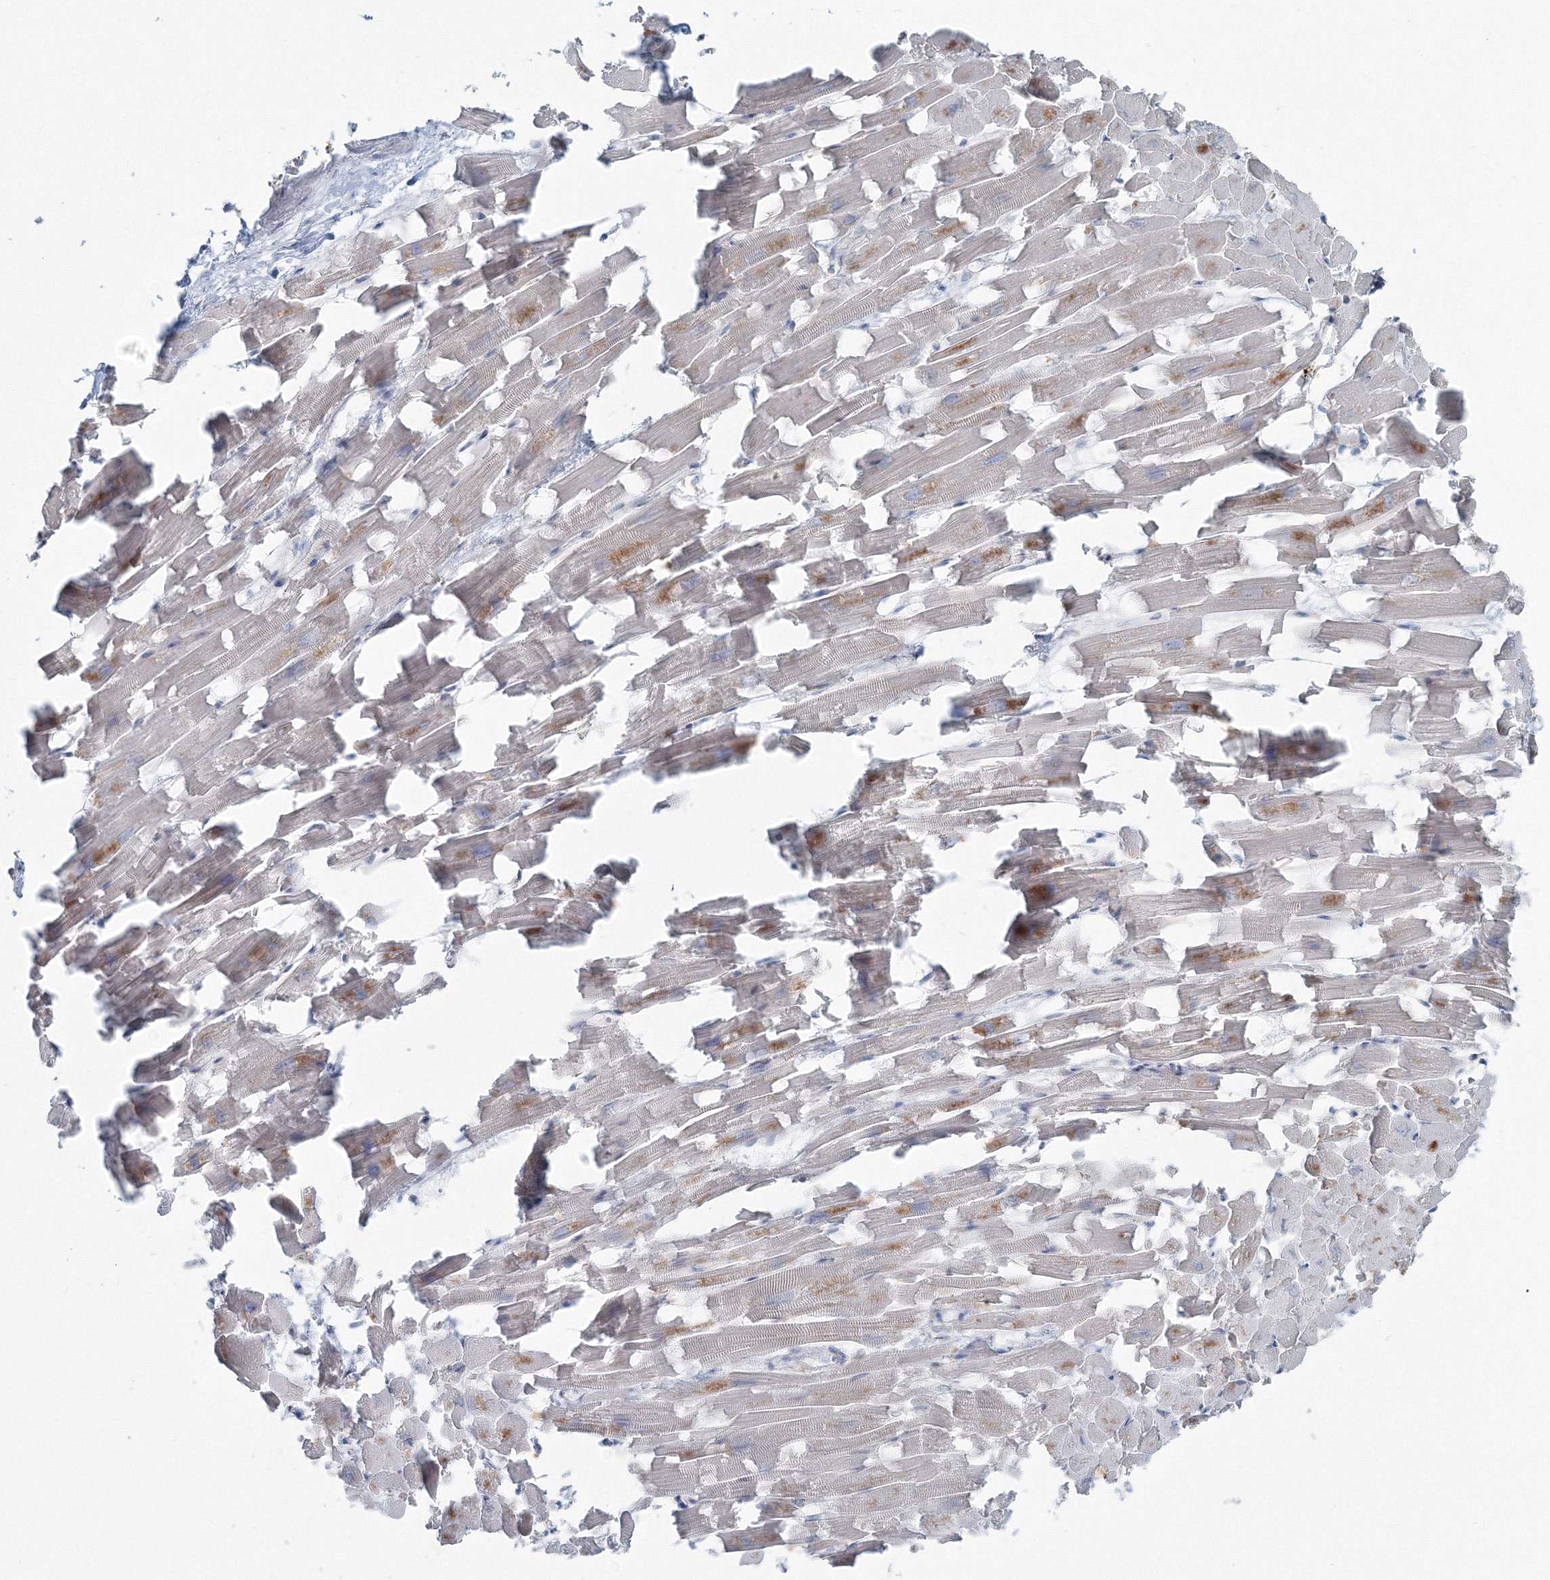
{"staining": {"intensity": "weak", "quantity": "25%-75%", "location": "cytoplasmic/membranous"}, "tissue": "heart muscle", "cell_type": "Cardiomyocytes", "image_type": "normal", "snomed": [{"axis": "morphology", "description": "Normal tissue, NOS"}, {"axis": "topography", "description": "Heart"}], "caption": "The immunohistochemical stain labels weak cytoplasmic/membranous expression in cardiomyocytes of normal heart muscle. (Stains: DAB in brown, nuclei in blue, Microscopy: brightfield microscopy at high magnification).", "gene": "ENSG00000285283", "patient": {"sex": "female", "age": 64}}